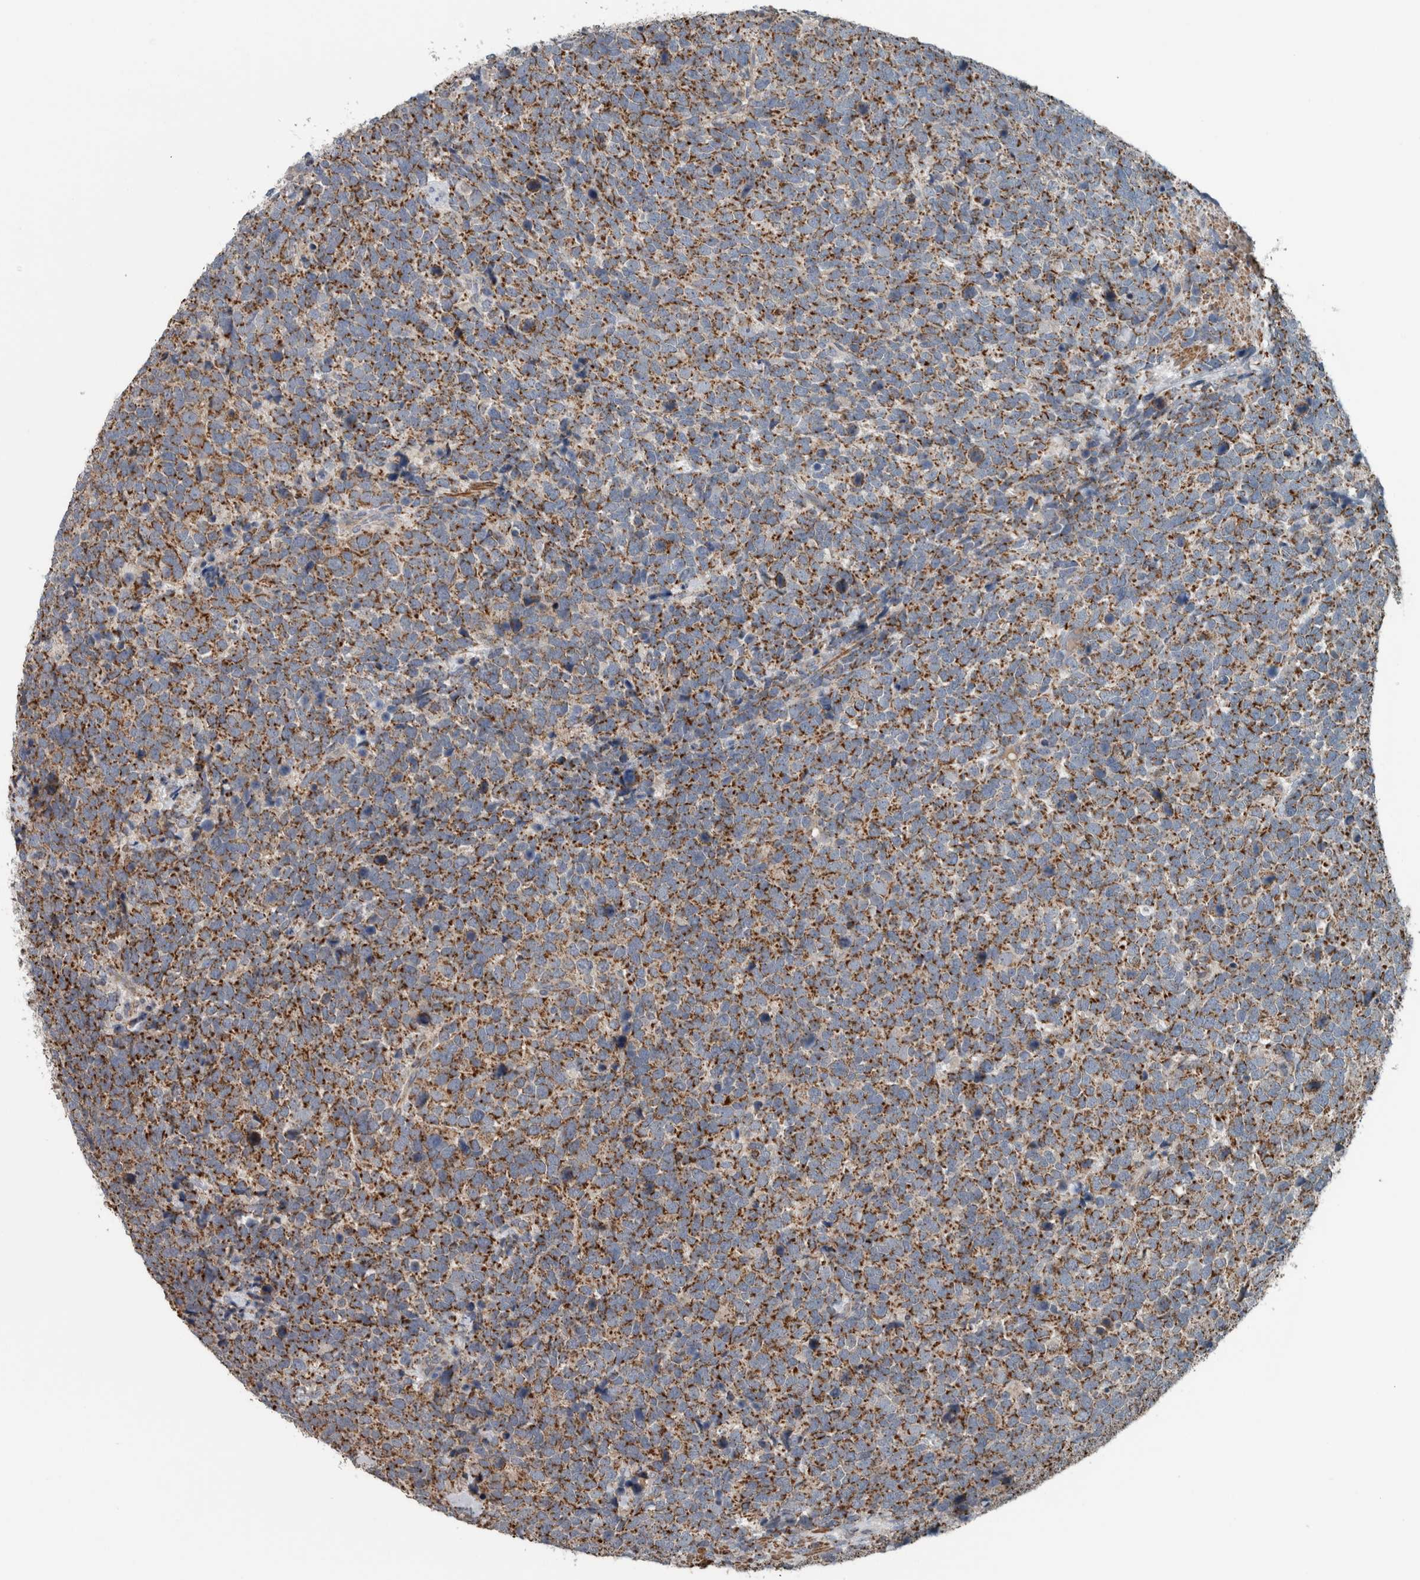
{"staining": {"intensity": "strong", "quantity": ">75%", "location": "cytoplasmic/membranous"}, "tissue": "urothelial cancer", "cell_type": "Tumor cells", "image_type": "cancer", "snomed": [{"axis": "morphology", "description": "Urothelial carcinoma, High grade"}, {"axis": "topography", "description": "Urinary bladder"}], "caption": "Urothelial cancer stained for a protein (brown) exhibits strong cytoplasmic/membranous positive expression in approximately >75% of tumor cells.", "gene": "ARMC1", "patient": {"sex": "female", "age": 82}}